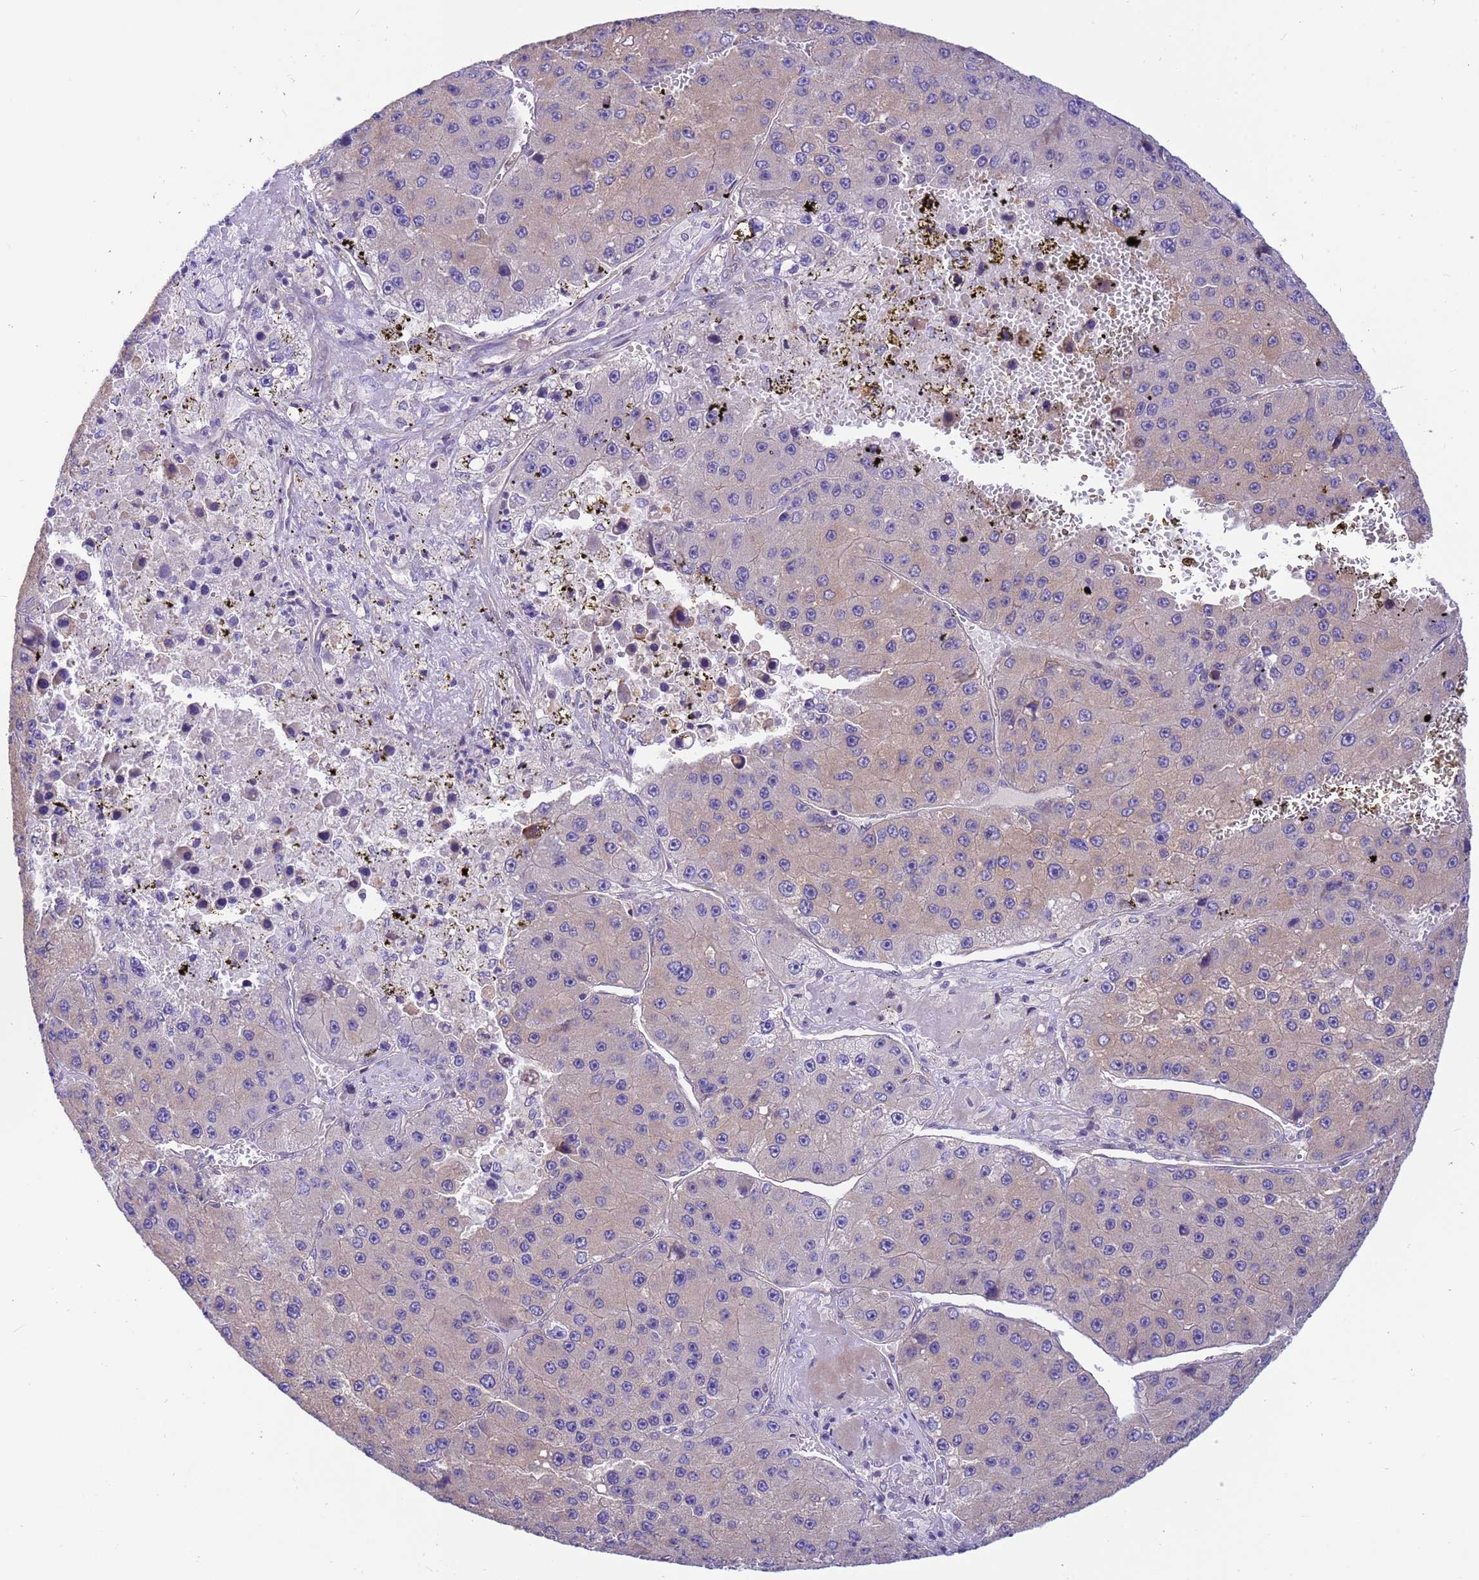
{"staining": {"intensity": "weak", "quantity": "25%-75%", "location": "cytoplasmic/membranous"}, "tissue": "liver cancer", "cell_type": "Tumor cells", "image_type": "cancer", "snomed": [{"axis": "morphology", "description": "Carcinoma, Hepatocellular, NOS"}, {"axis": "topography", "description": "Liver"}], "caption": "Immunohistochemistry staining of liver cancer, which reveals low levels of weak cytoplasmic/membranous staining in approximately 25%-75% of tumor cells indicating weak cytoplasmic/membranous protein expression. The staining was performed using DAB (3,3'-diaminobenzidine) (brown) for protein detection and nuclei were counterstained in hematoxylin (blue).", "gene": "PPP2CB", "patient": {"sex": "female", "age": 73}}